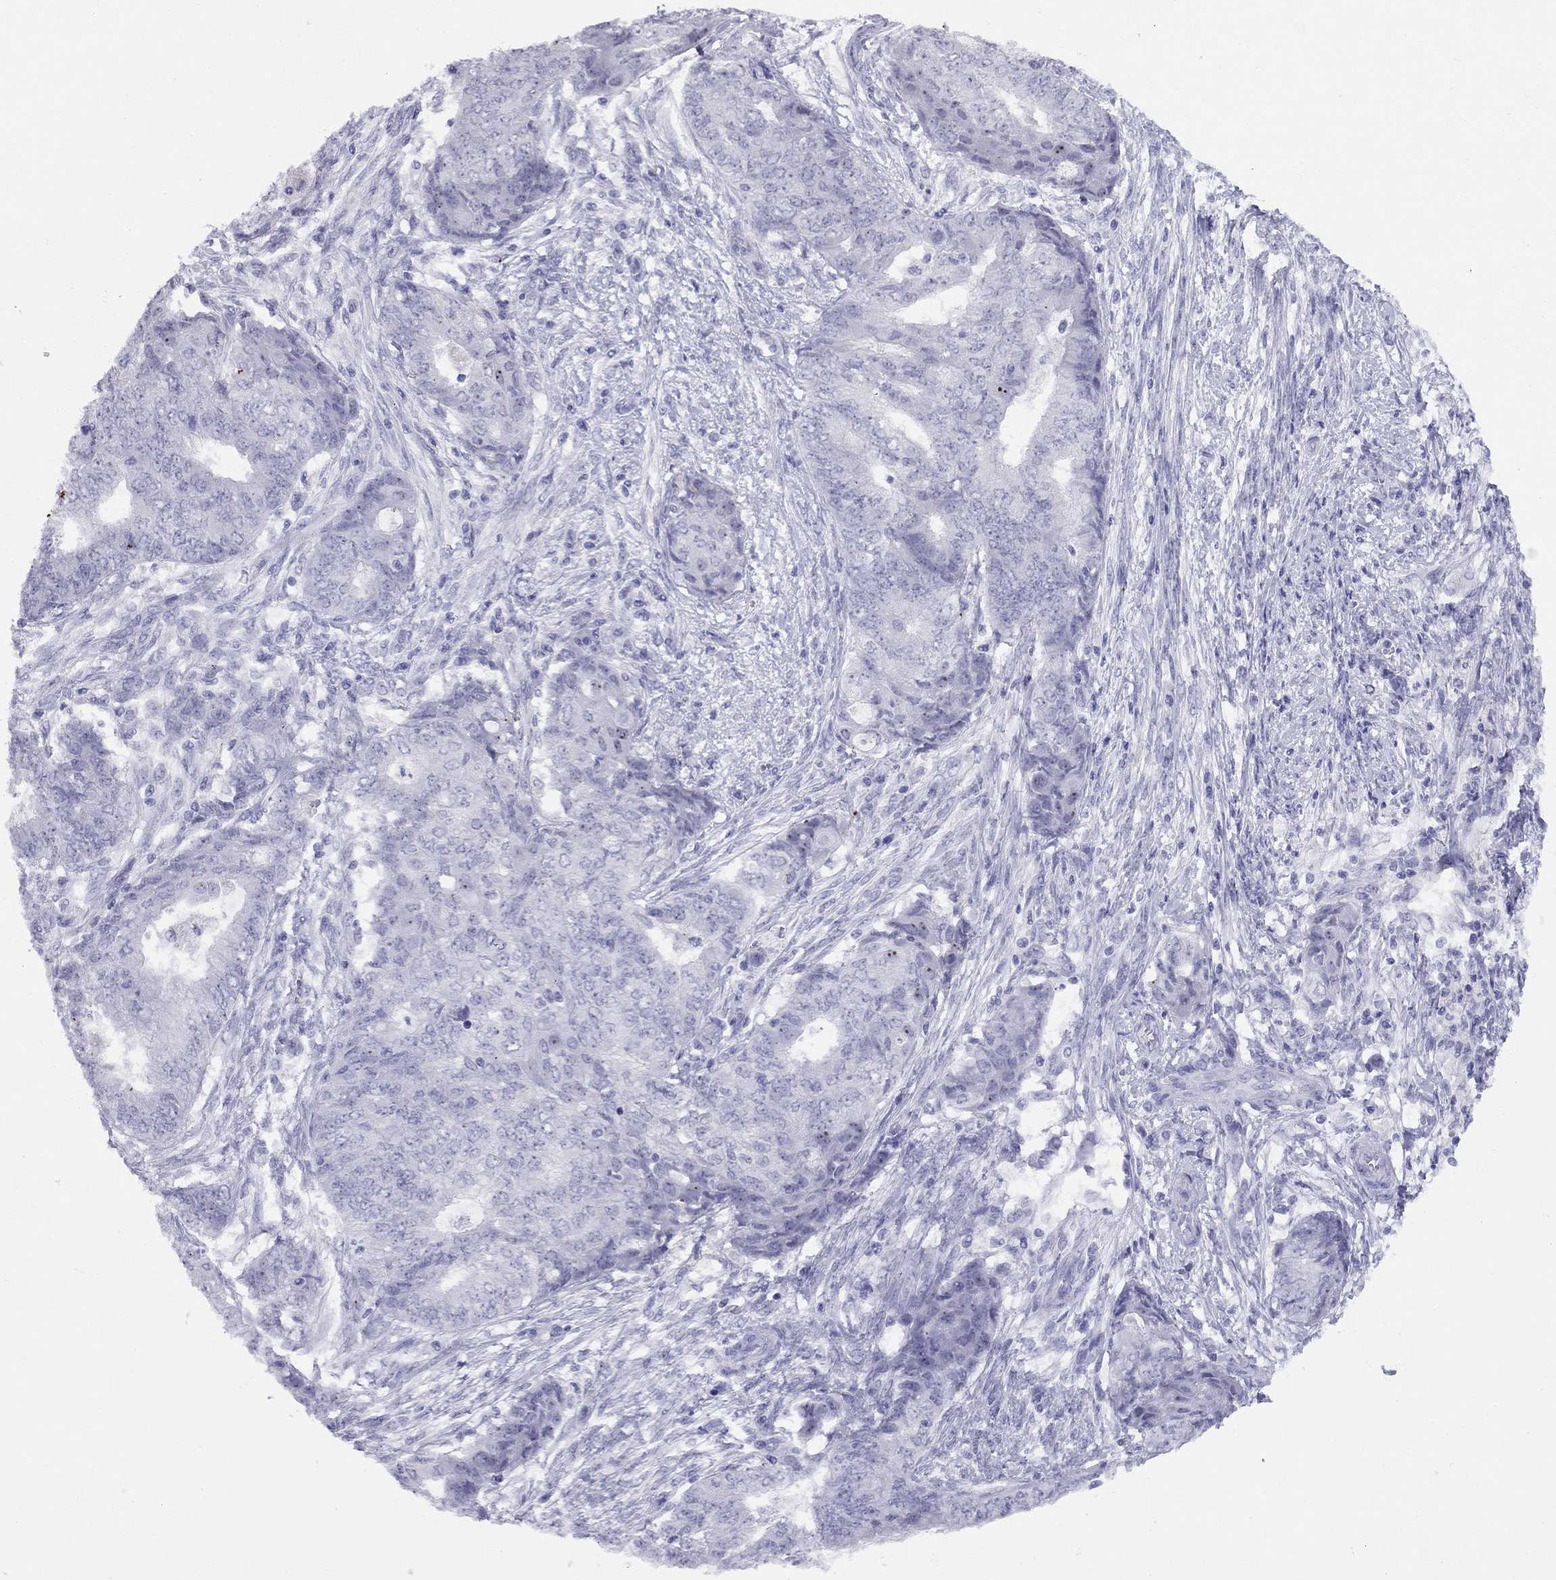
{"staining": {"intensity": "negative", "quantity": "none", "location": "none"}, "tissue": "endometrial cancer", "cell_type": "Tumor cells", "image_type": "cancer", "snomed": [{"axis": "morphology", "description": "Adenocarcinoma, NOS"}, {"axis": "topography", "description": "Endometrium"}], "caption": "The micrograph demonstrates no staining of tumor cells in adenocarcinoma (endometrial).", "gene": "LYAR", "patient": {"sex": "female", "age": 62}}